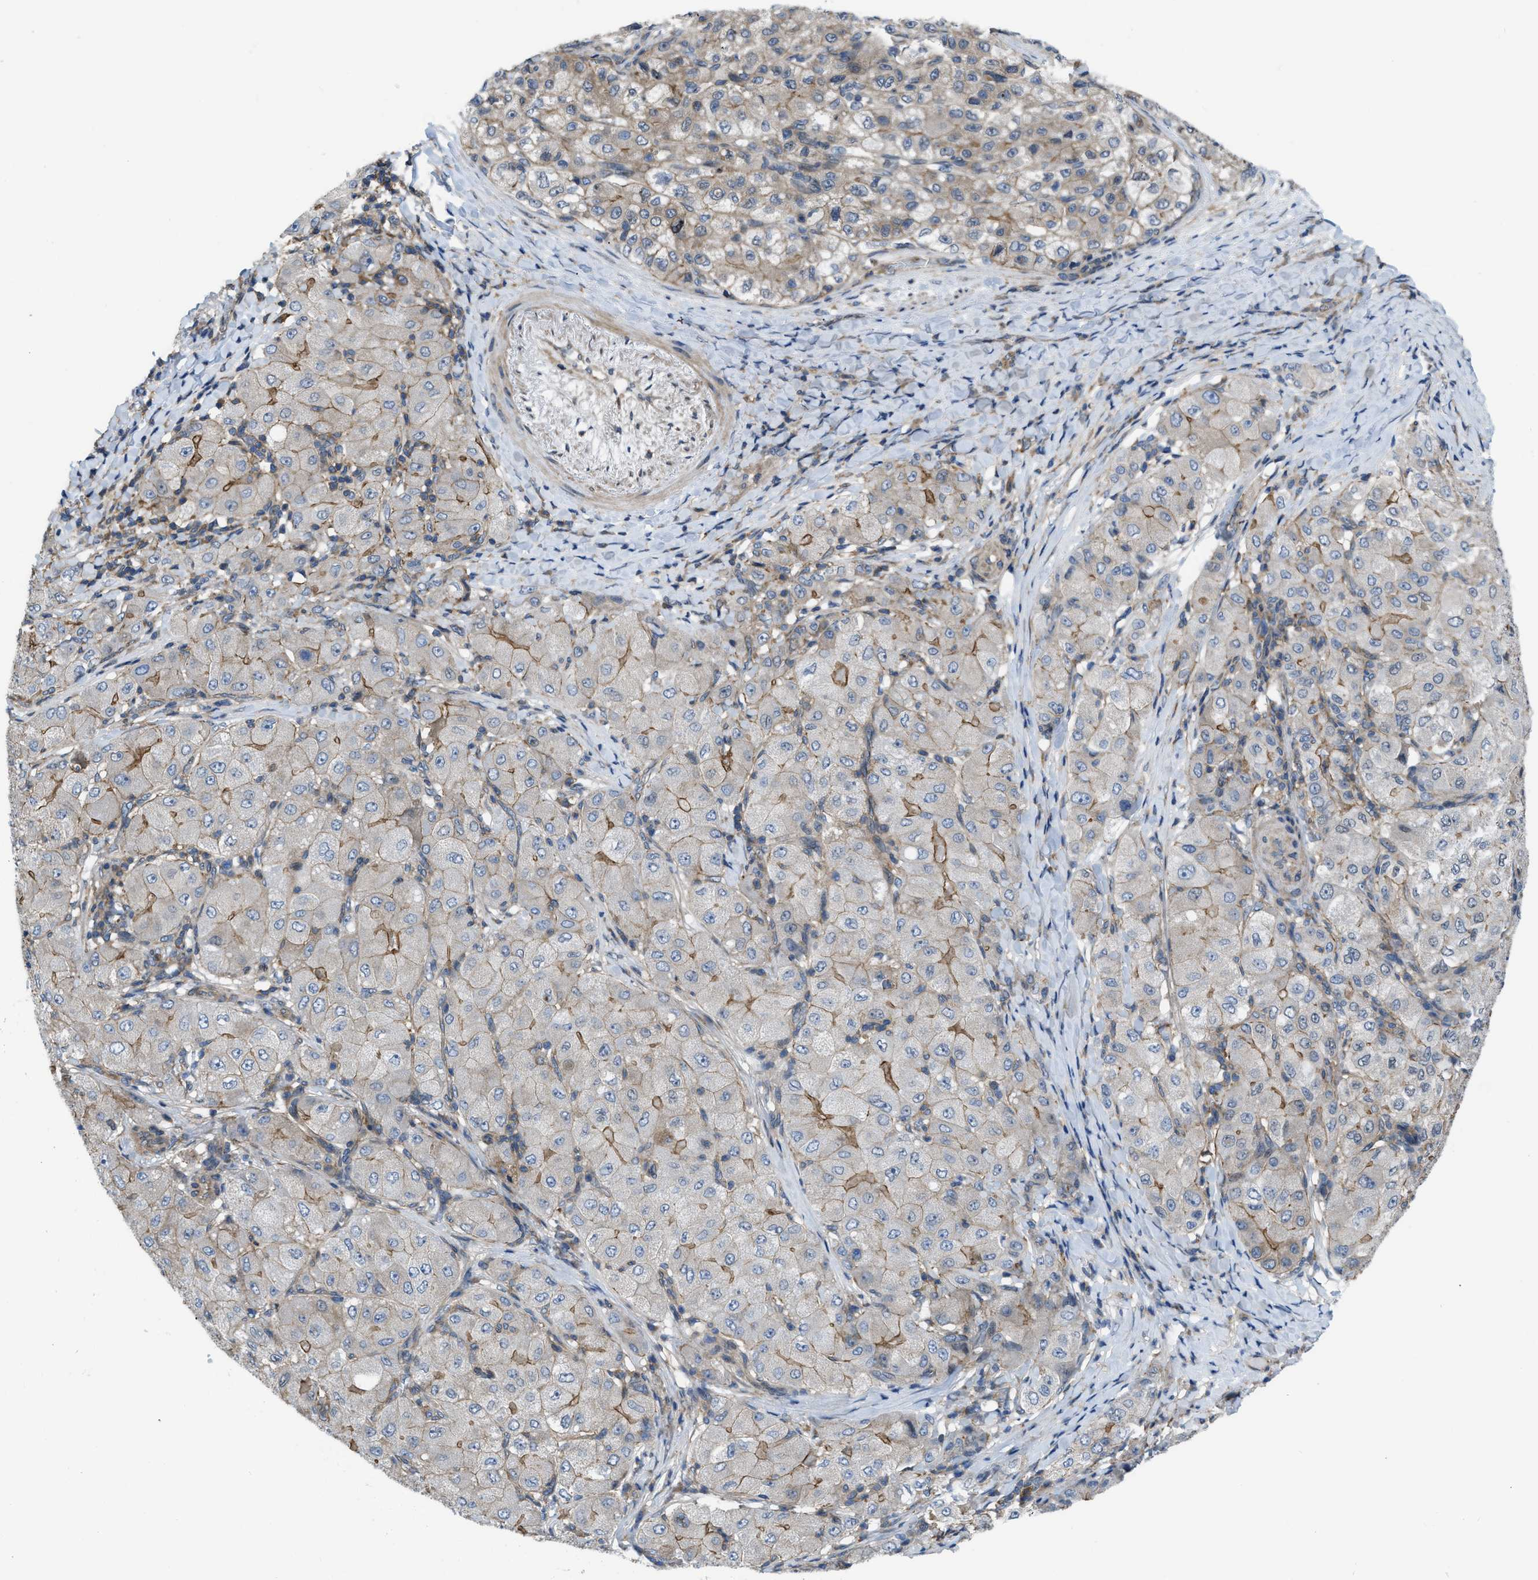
{"staining": {"intensity": "moderate", "quantity": "25%-75%", "location": "cytoplasmic/membranous"}, "tissue": "liver cancer", "cell_type": "Tumor cells", "image_type": "cancer", "snomed": [{"axis": "morphology", "description": "Carcinoma, Hepatocellular, NOS"}, {"axis": "topography", "description": "Liver"}], "caption": "Liver cancer (hepatocellular carcinoma) stained for a protein demonstrates moderate cytoplasmic/membranous positivity in tumor cells. (DAB (3,3'-diaminobenzidine) IHC, brown staining for protein, blue staining for nuclei).", "gene": "MYO18A", "patient": {"sex": "male", "age": 80}}